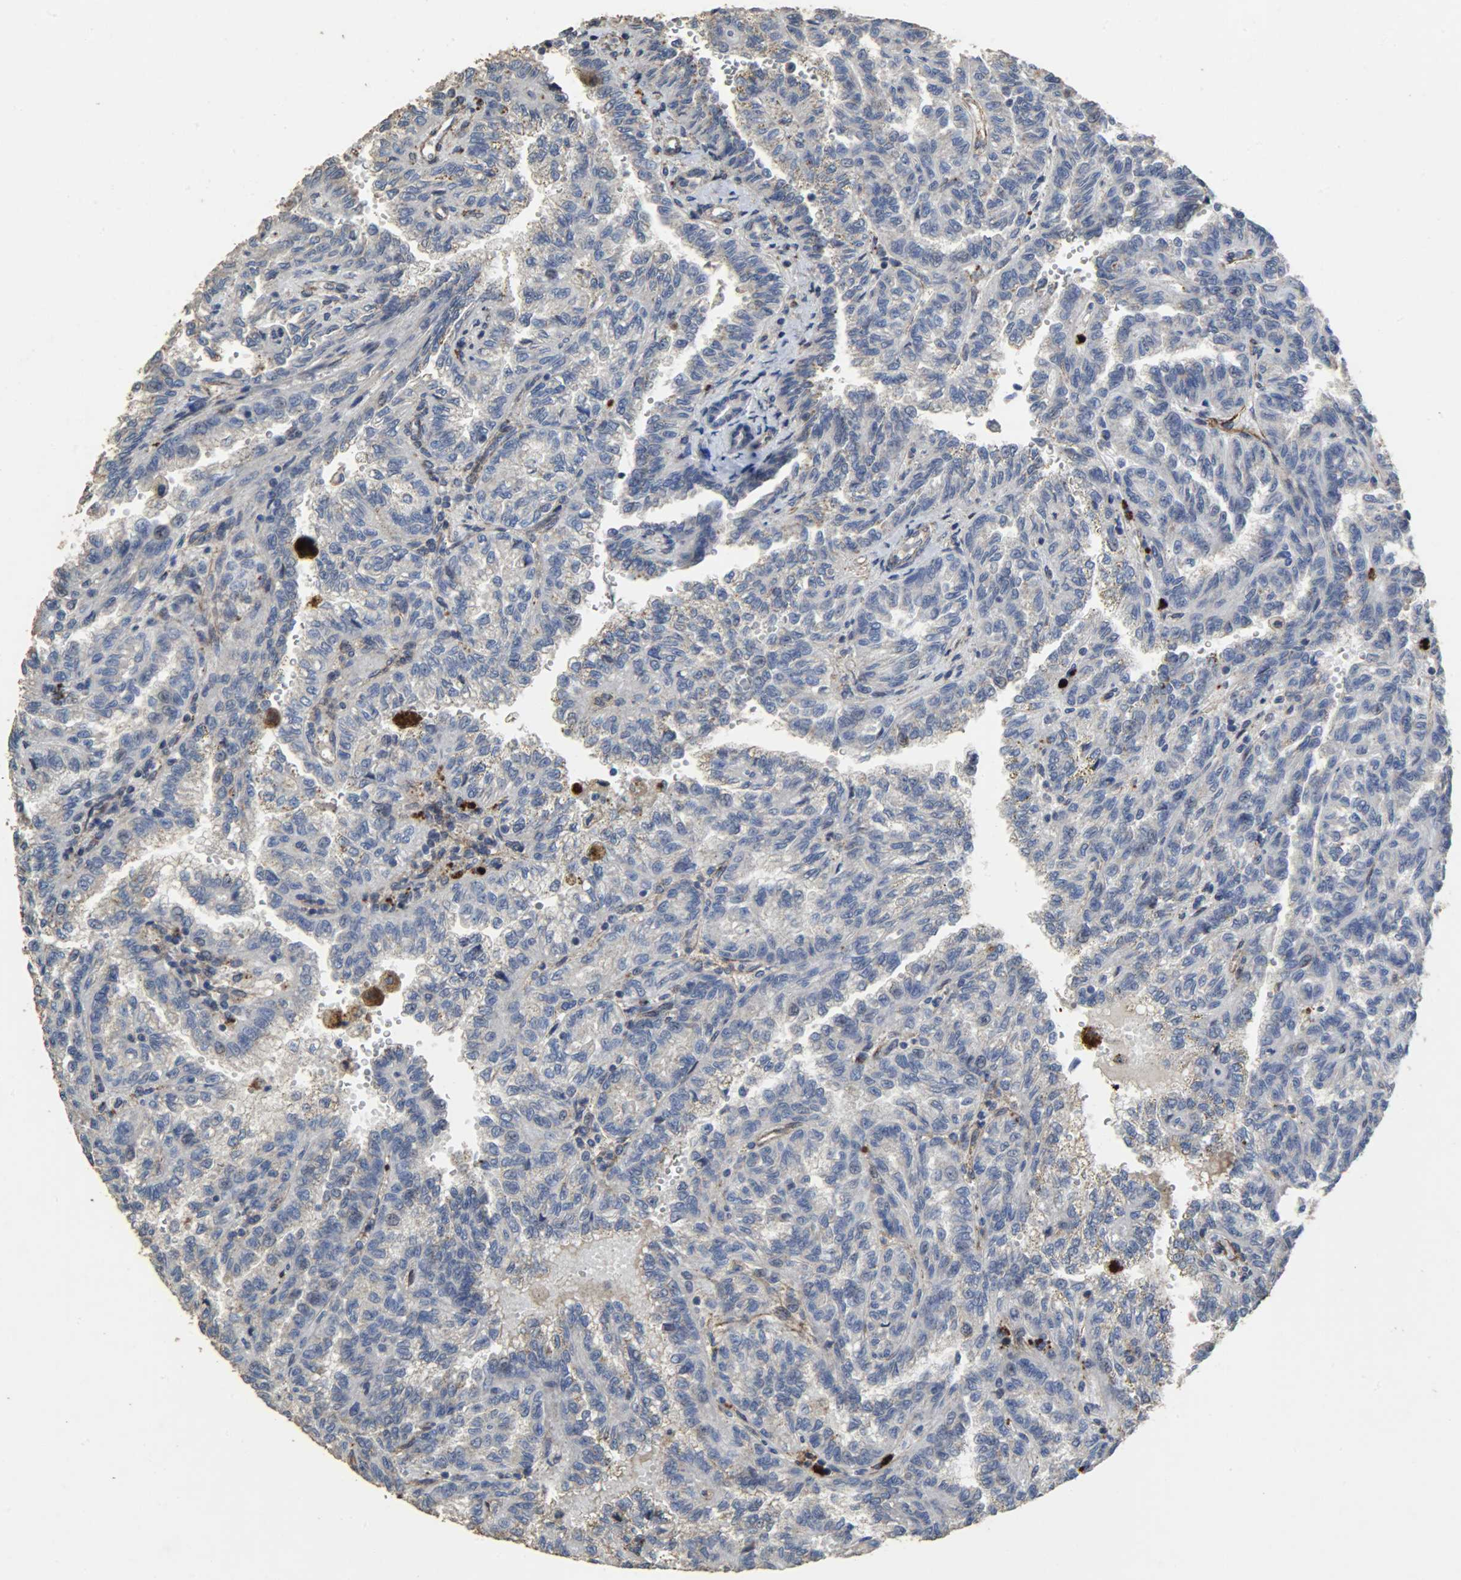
{"staining": {"intensity": "negative", "quantity": "none", "location": "none"}, "tissue": "renal cancer", "cell_type": "Tumor cells", "image_type": "cancer", "snomed": [{"axis": "morphology", "description": "Inflammation, NOS"}, {"axis": "morphology", "description": "Adenocarcinoma, NOS"}, {"axis": "topography", "description": "Kidney"}], "caption": "Human renal adenocarcinoma stained for a protein using immunohistochemistry reveals no staining in tumor cells.", "gene": "TPM4", "patient": {"sex": "male", "age": 68}}